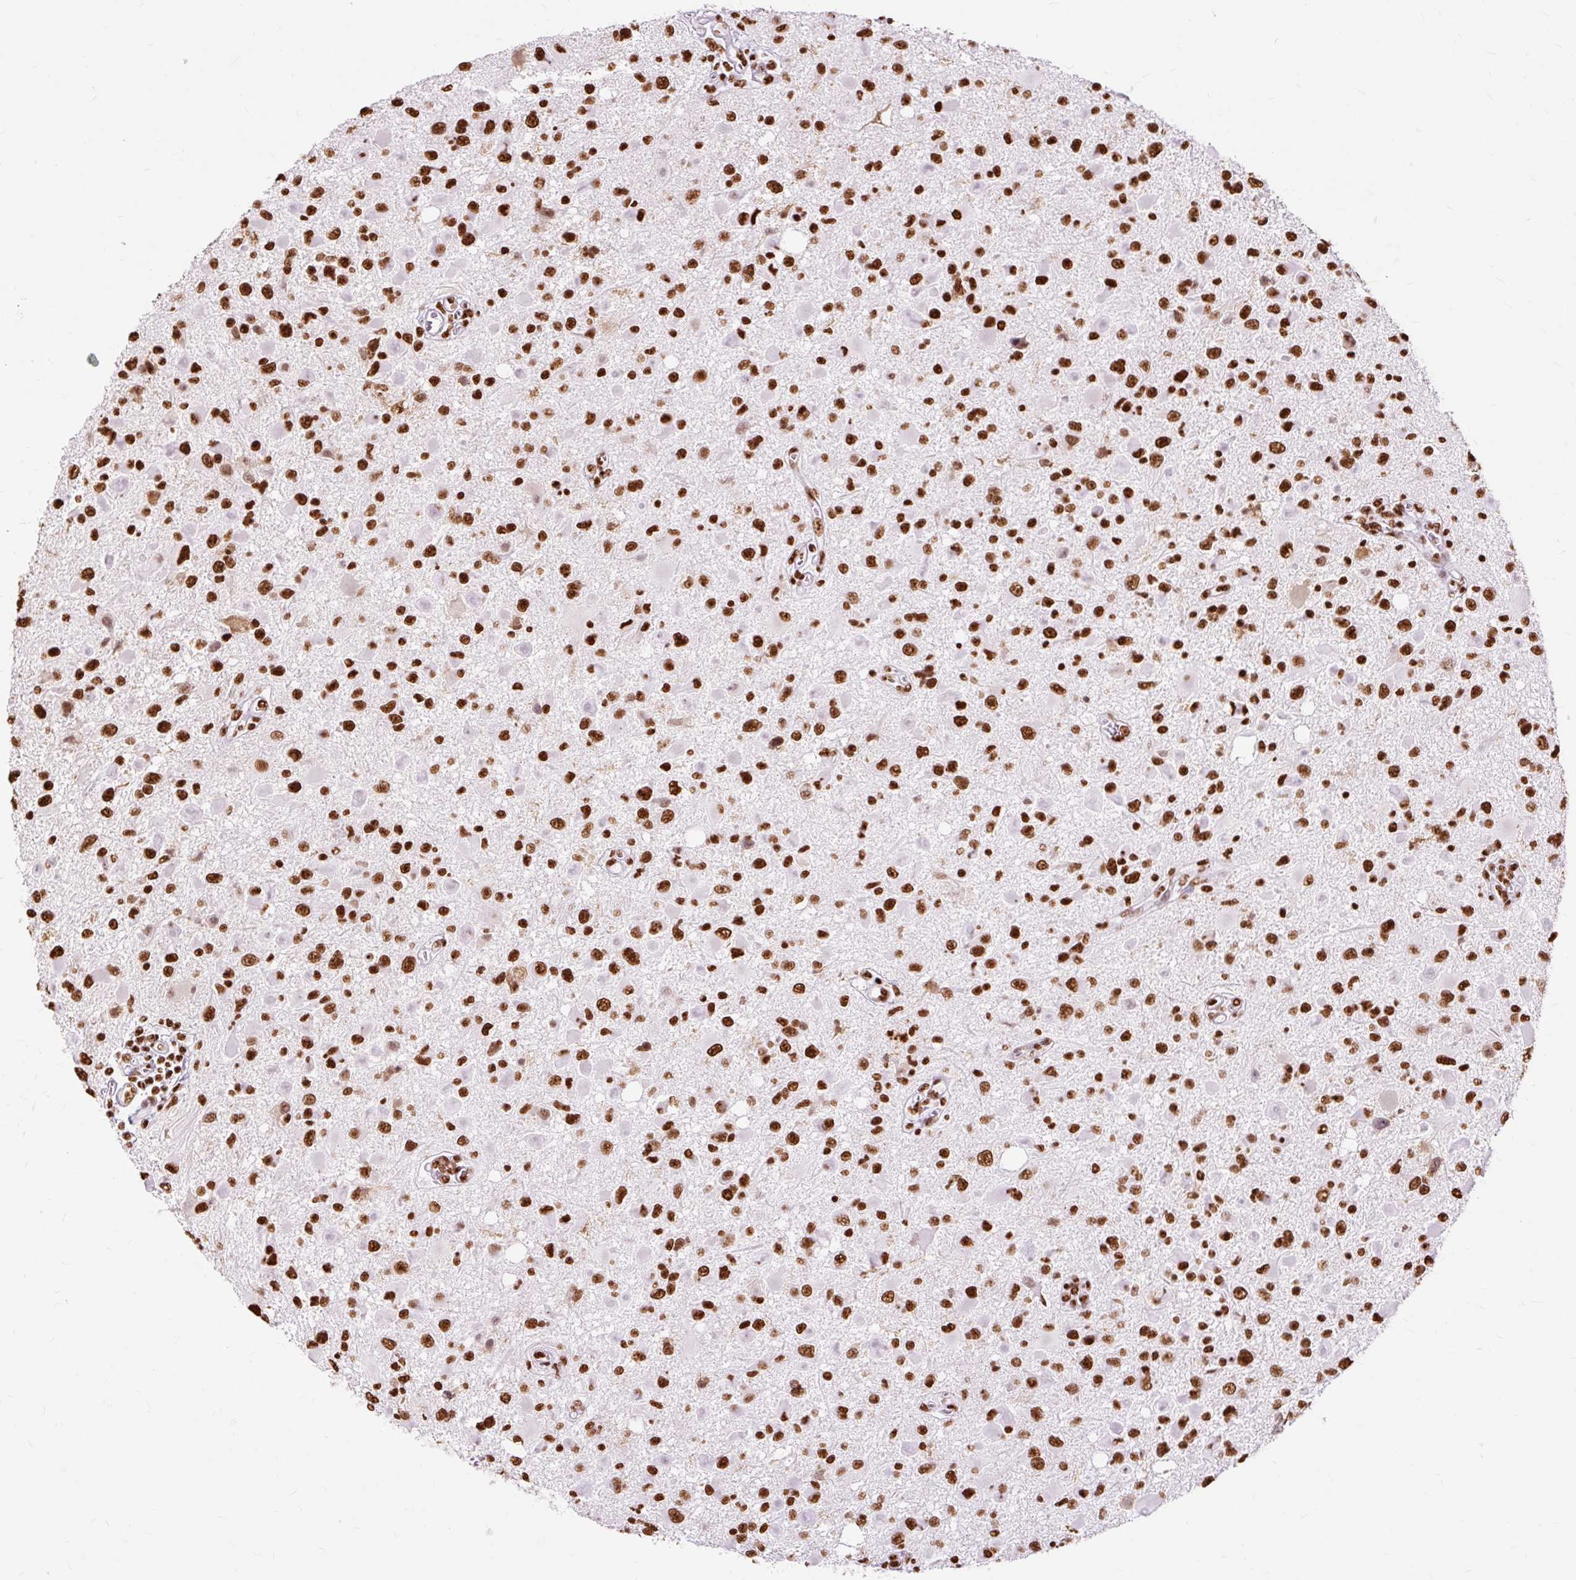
{"staining": {"intensity": "strong", "quantity": ">75%", "location": "nuclear"}, "tissue": "glioma", "cell_type": "Tumor cells", "image_type": "cancer", "snomed": [{"axis": "morphology", "description": "Glioma, malignant, High grade"}, {"axis": "topography", "description": "Brain"}], "caption": "There is high levels of strong nuclear staining in tumor cells of malignant glioma (high-grade), as demonstrated by immunohistochemical staining (brown color).", "gene": "XRCC6", "patient": {"sex": "male", "age": 53}}